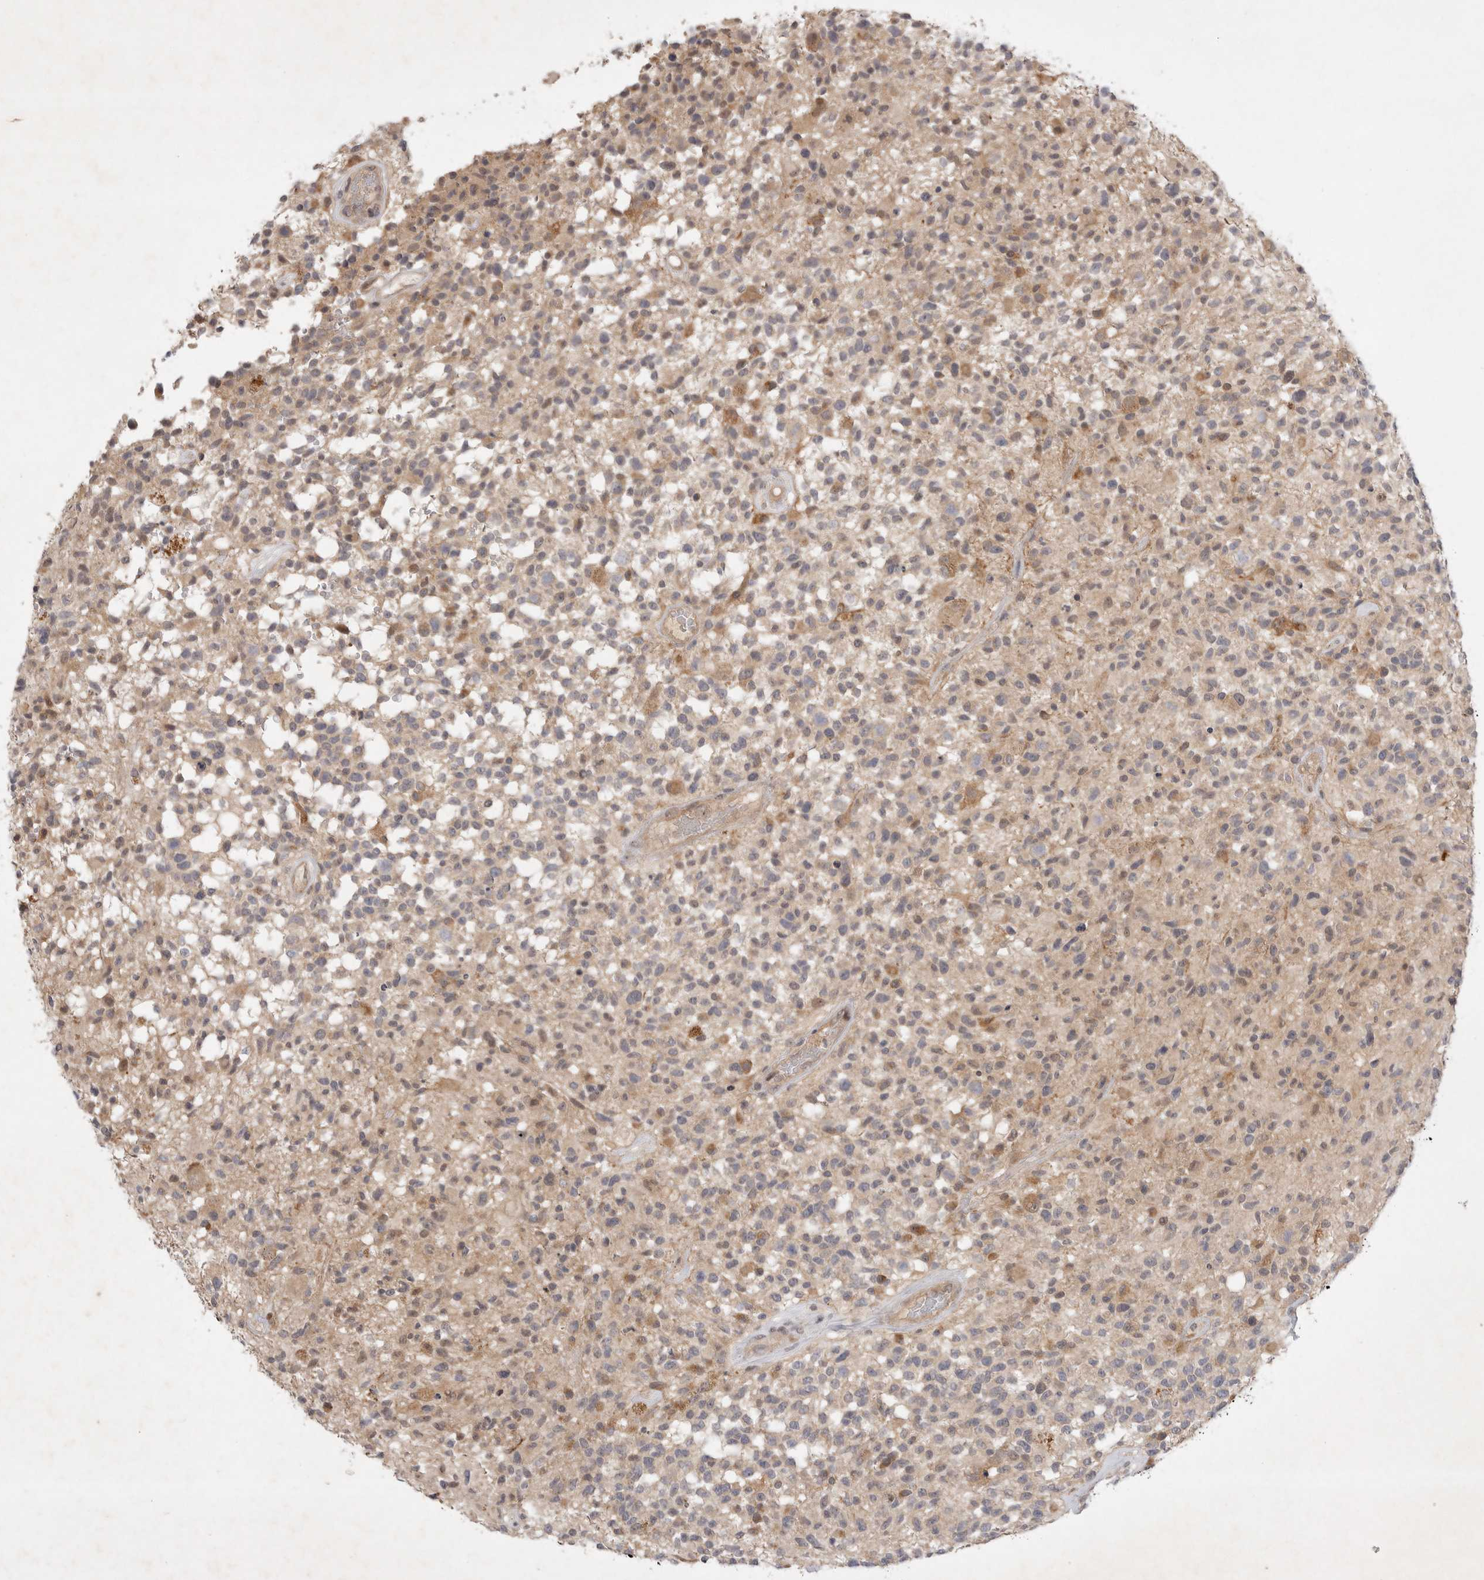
{"staining": {"intensity": "weak", "quantity": ">75%", "location": "cytoplasmic/membranous"}, "tissue": "glioma", "cell_type": "Tumor cells", "image_type": "cancer", "snomed": [{"axis": "morphology", "description": "Glioma, malignant, High grade"}, {"axis": "morphology", "description": "Glioblastoma, NOS"}, {"axis": "topography", "description": "Brain"}], "caption": "Protein expression analysis of human glioblastoma reveals weak cytoplasmic/membranous positivity in approximately >75% of tumor cells.", "gene": "PTPDC1", "patient": {"sex": "male", "age": 60}}